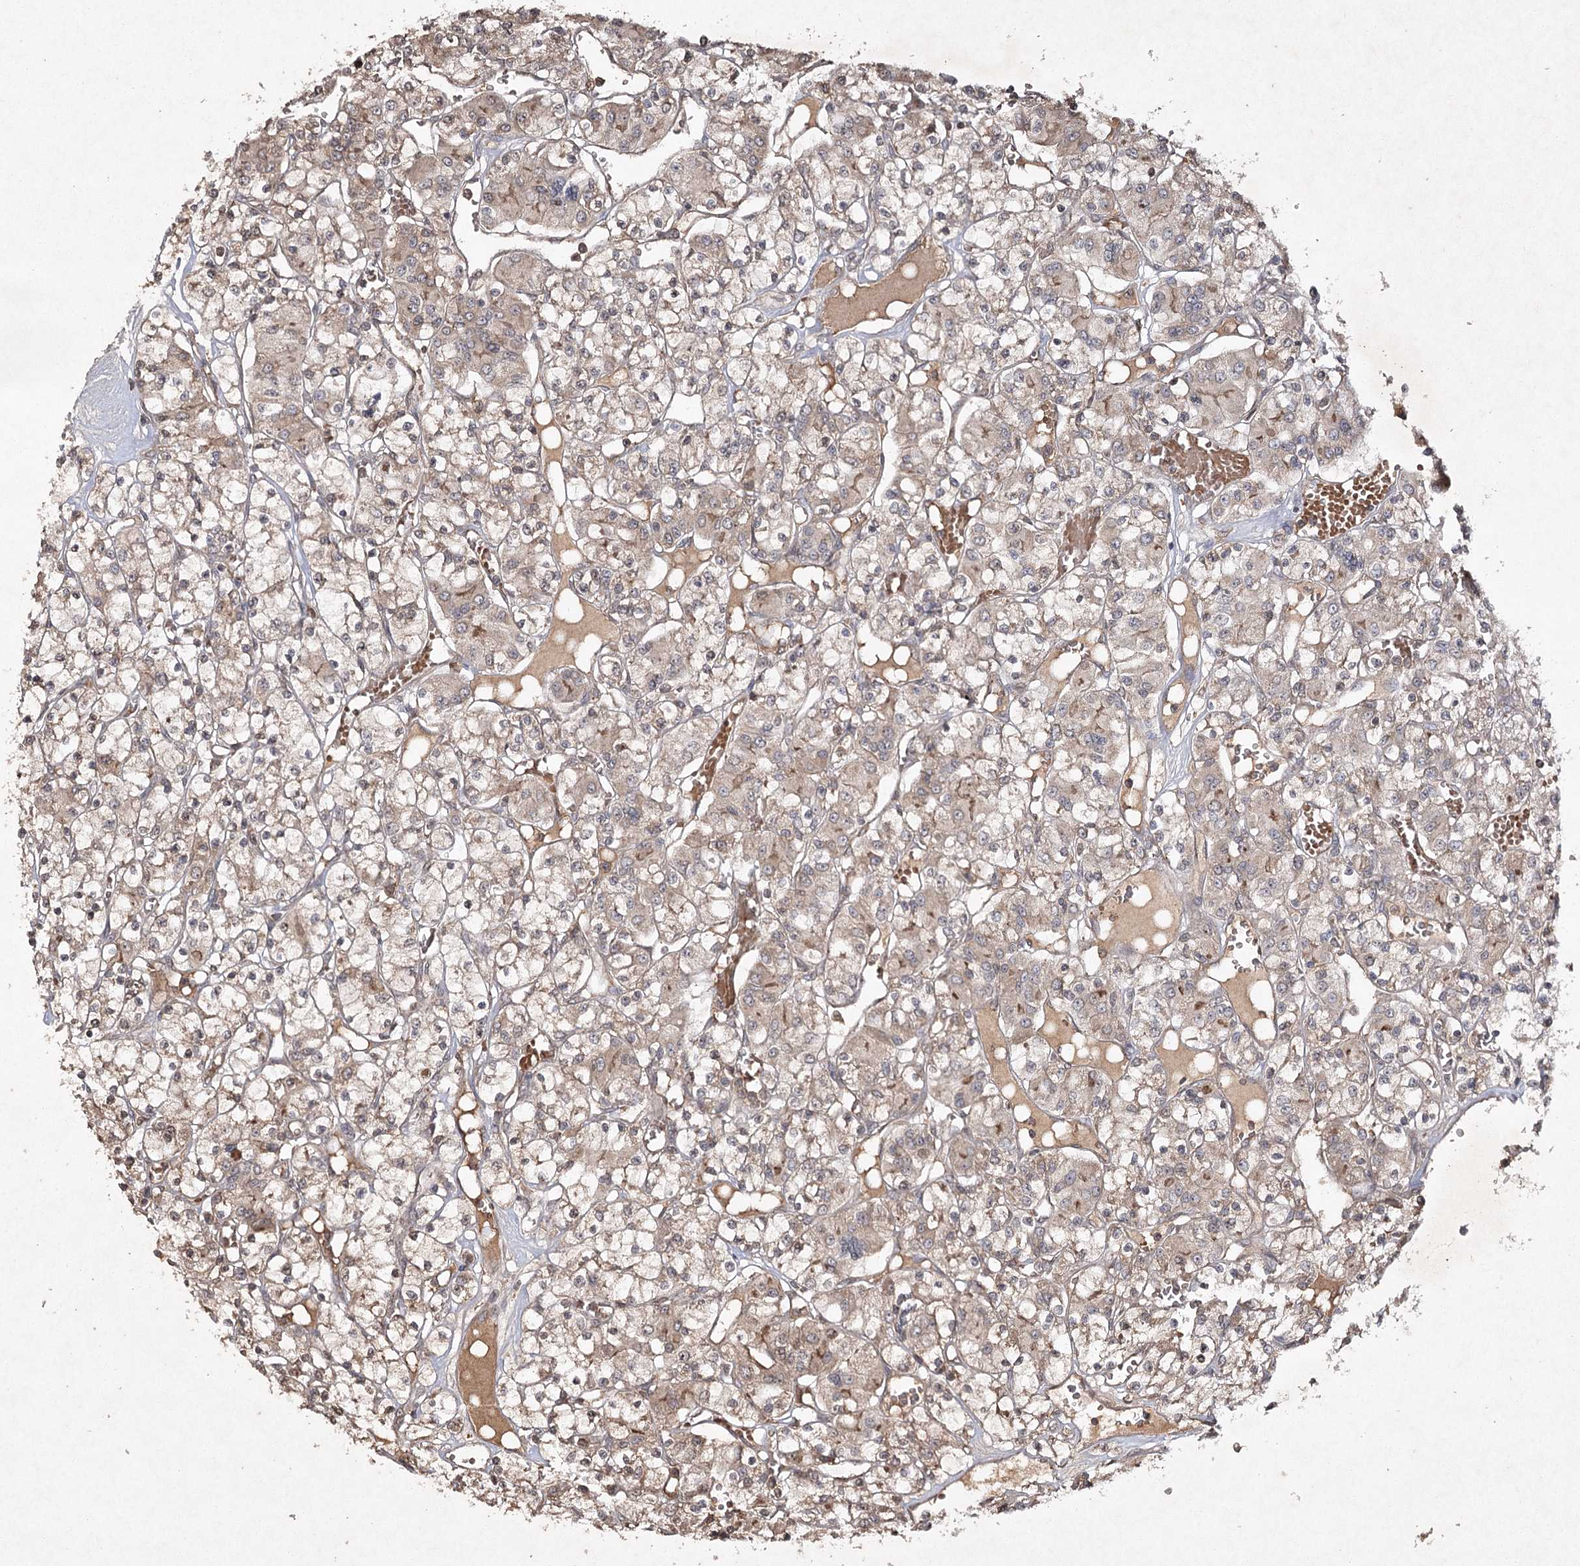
{"staining": {"intensity": "moderate", "quantity": "25%-75%", "location": "cytoplasmic/membranous"}, "tissue": "renal cancer", "cell_type": "Tumor cells", "image_type": "cancer", "snomed": [{"axis": "morphology", "description": "Adenocarcinoma, NOS"}, {"axis": "topography", "description": "Kidney"}], "caption": "Renal cancer was stained to show a protein in brown. There is medium levels of moderate cytoplasmic/membranous expression in about 25%-75% of tumor cells. (IHC, brightfield microscopy, high magnification).", "gene": "CYP2B6", "patient": {"sex": "female", "age": 59}}